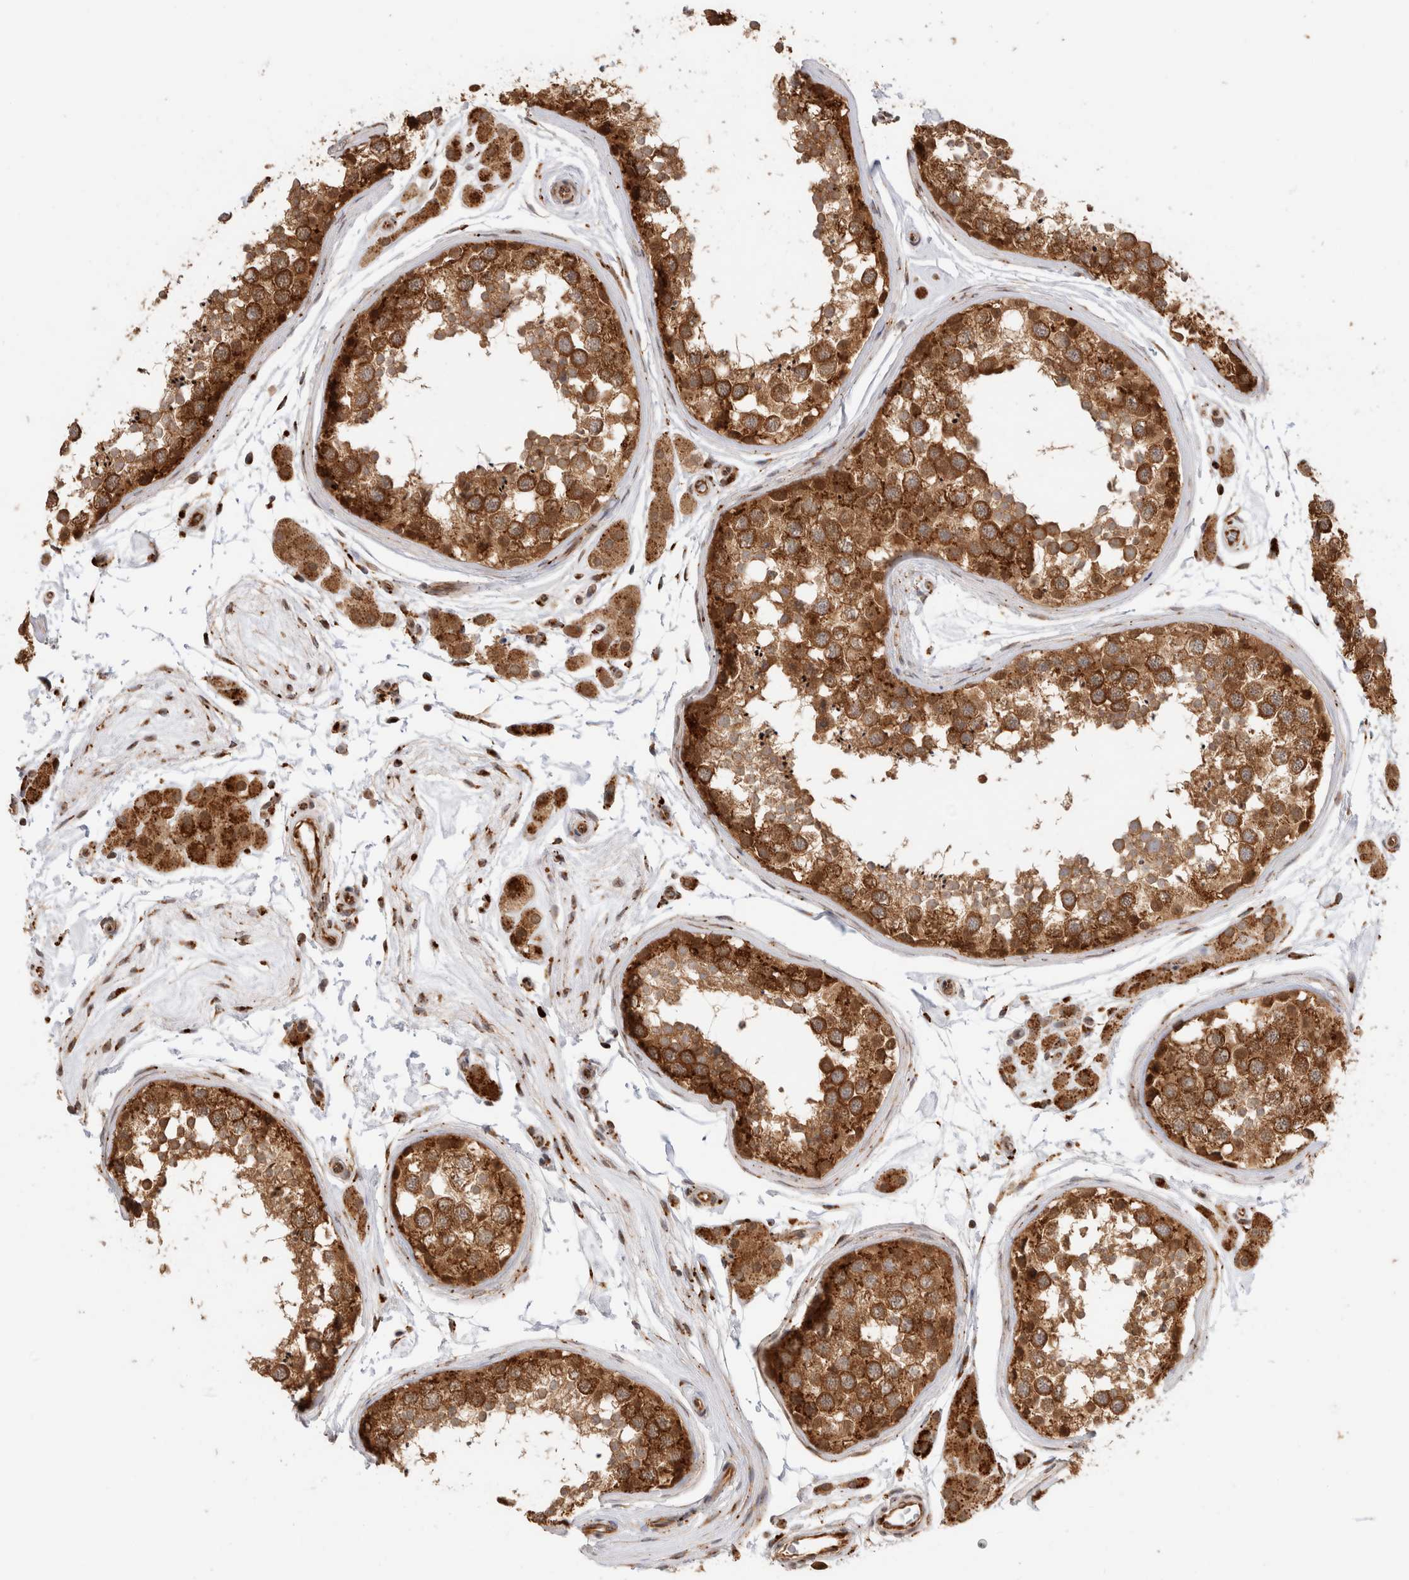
{"staining": {"intensity": "strong", "quantity": ">75%", "location": "cytoplasmic/membranous"}, "tissue": "testis", "cell_type": "Cells in seminiferous ducts", "image_type": "normal", "snomed": [{"axis": "morphology", "description": "Normal tissue, NOS"}, {"axis": "topography", "description": "Testis"}], "caption": "IHC image of benign testis stained for a protein (brown), which exhibits high levels of strong cytoplasmic/membranous positivity in about >75% of cells in seminiferous ducts.", "gene": "ACTL9", "patient": {"sex": "male", "age": 56}}